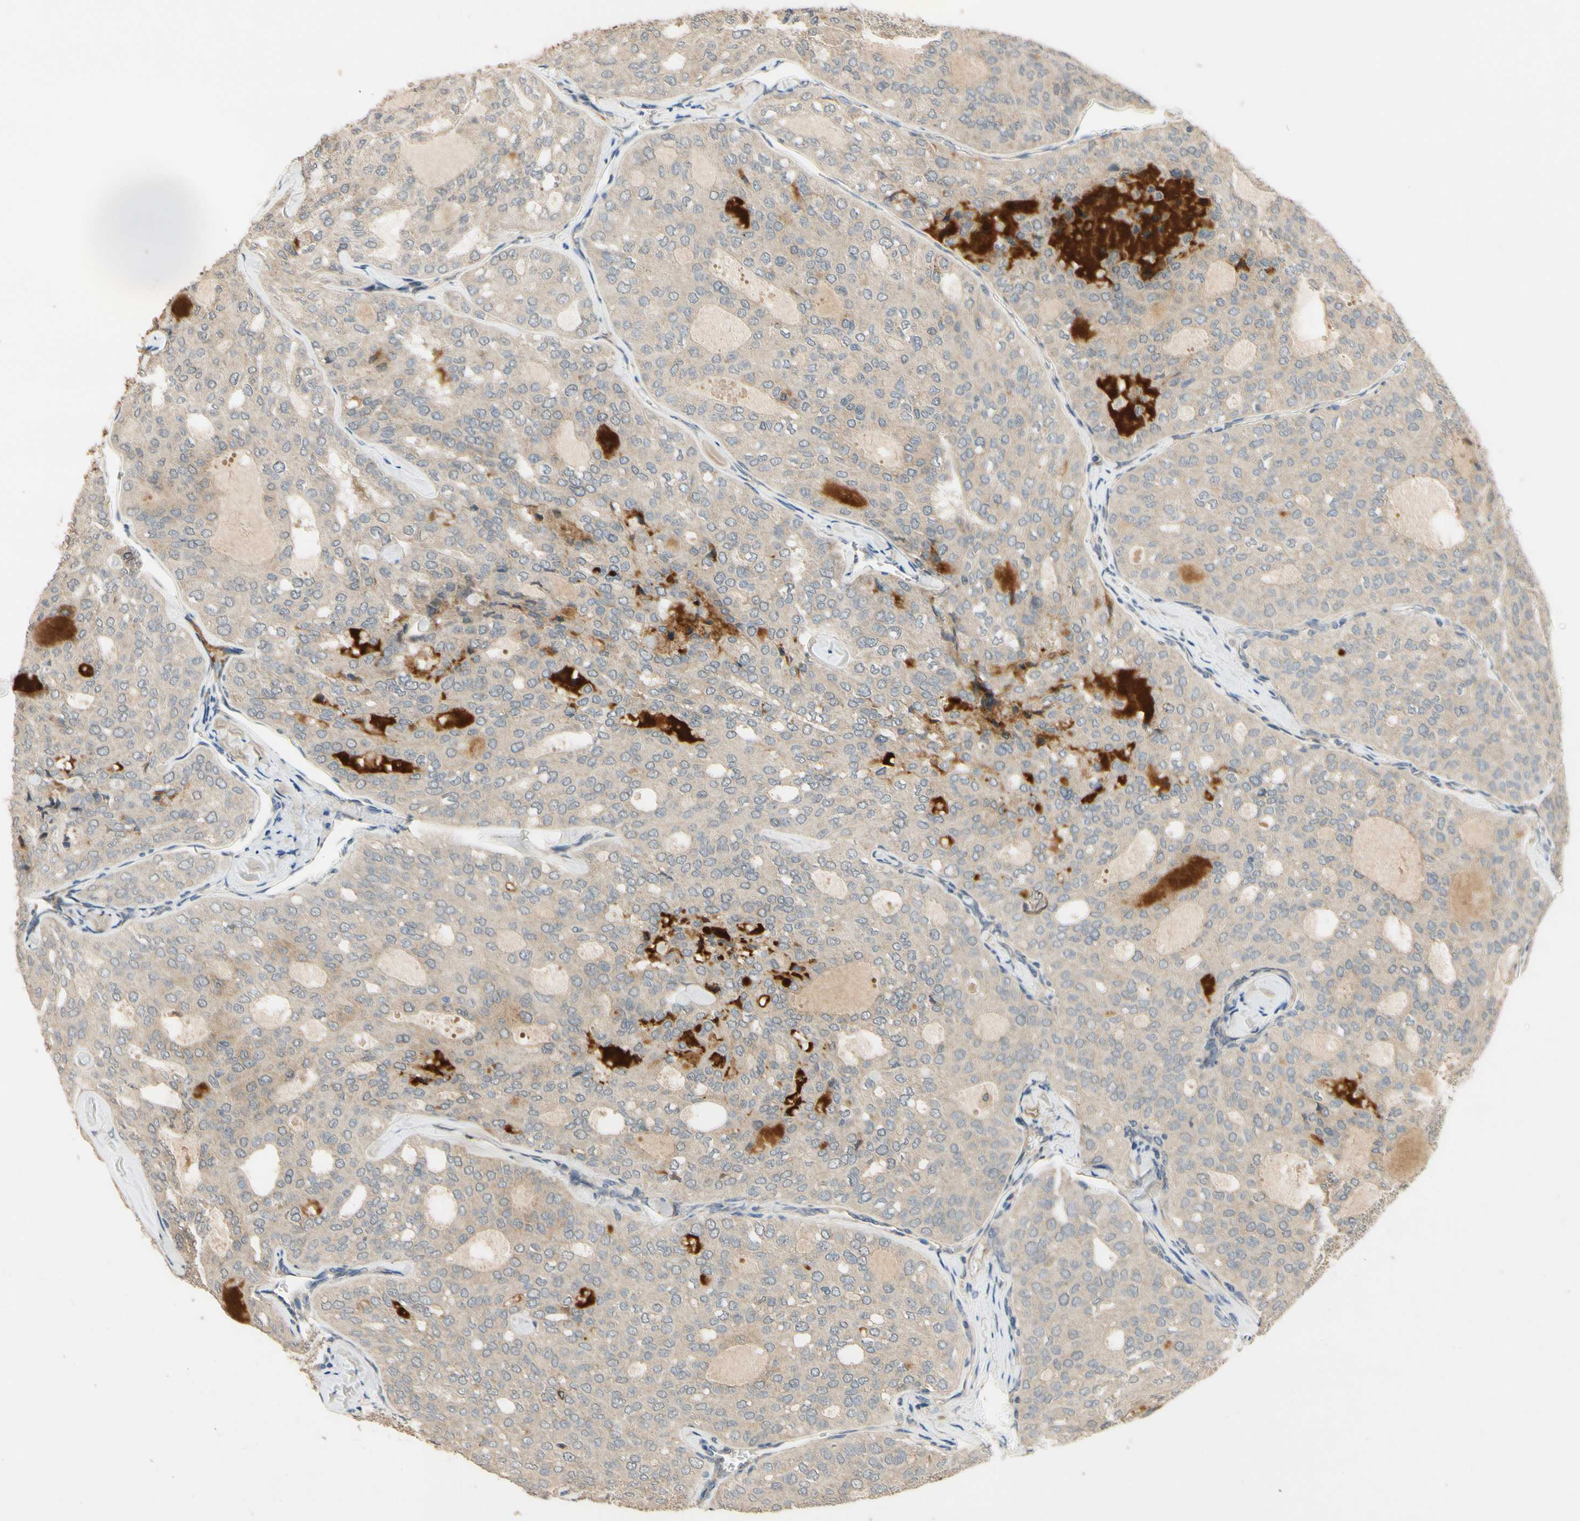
{"staining": {"intensity": "weak", "quantity": "25%-75%", "location": "cytoplasmic/membranous"}, "tissue": "thyroid cancer", "cell_type": "Tumor cells", "image_type": "cancer", "snomed": [{"axis": "morphology", "description": "Follicular adenoma carcinoma, NOS"}, {"axis": "topography", "description": "Thyroid gland"}], "caption": "High-magnification brightfield microscopy of thyroid cancer (follicular adenoma carcinoma) stained with DAB (3,3'-diaminobenzidine) (brown) and counterstained with hematoxylin (blue). tumor cells exhibit weak cytoplasmic/membranous staining is present in about25%-75% of cells. The protein of interest is stained brown, and the nuclei are stained in blue (DAB IHC with brightfield microscopy, high magnification).", "gene": "ALKBH3", "patient": {"sex": "male", "age": 75}}